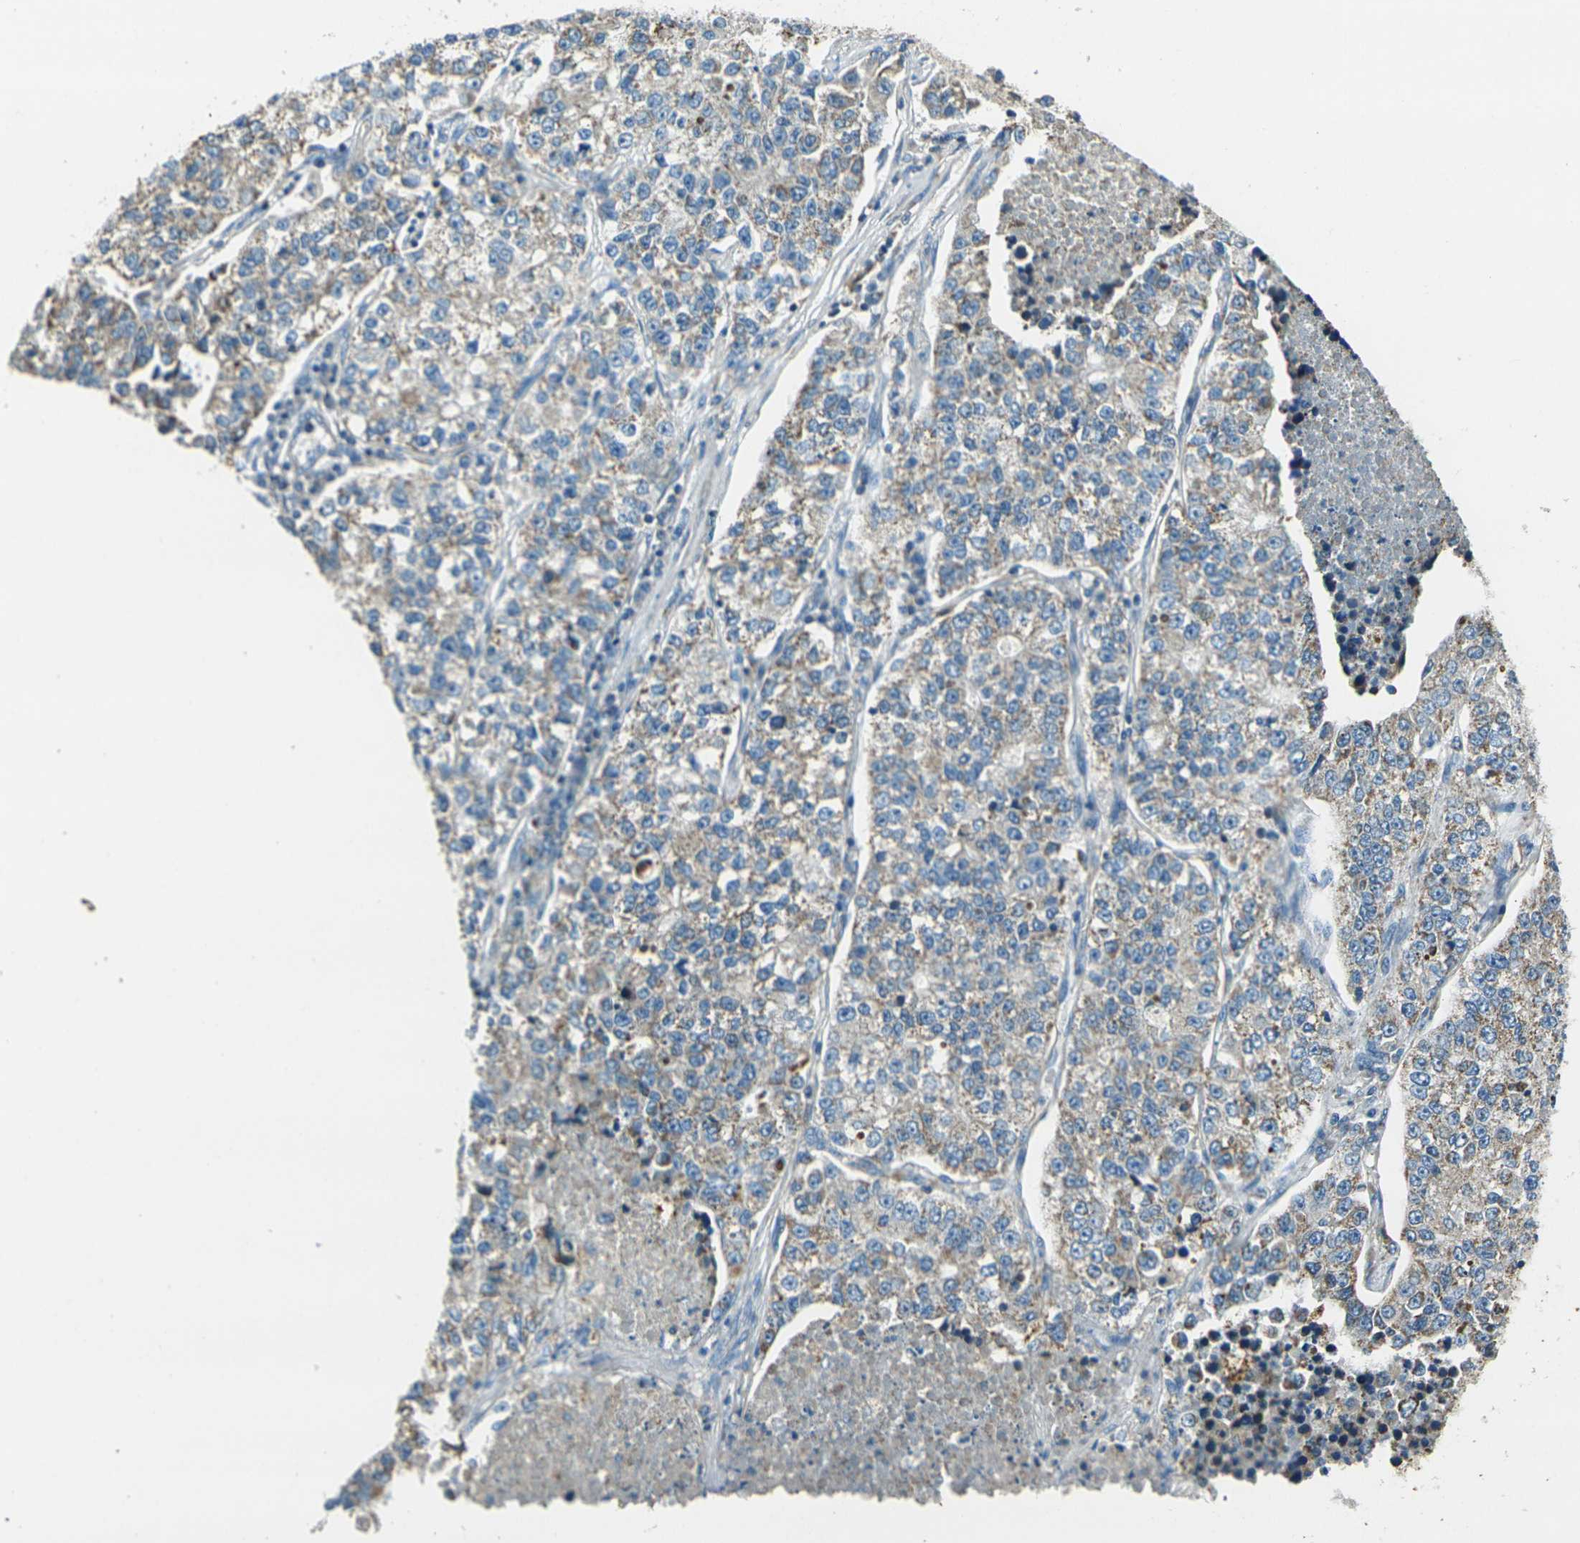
{"staining": {"intensity": "moderate", "quantity": ">75%", "location": "cytoplasmic/membranous"}, "tissue": "lung cancer", "cell_type": "Tumor cells", "image_type": "cancer", "snomed": [{"axis": "morphology", "description": "Adenocarcinoma, NOS"}, {"axis": "topography", "description": "Lung"}], "caption": "There is medium levels of moderate cytoplasmic/membranous staining in tumor cells of lung cancer (adenocarcinoma), as demonstrated by immunohistochemical staining (brown color).", "gene": "IRF3", "patient": {"sex": "male", "age": 49}}